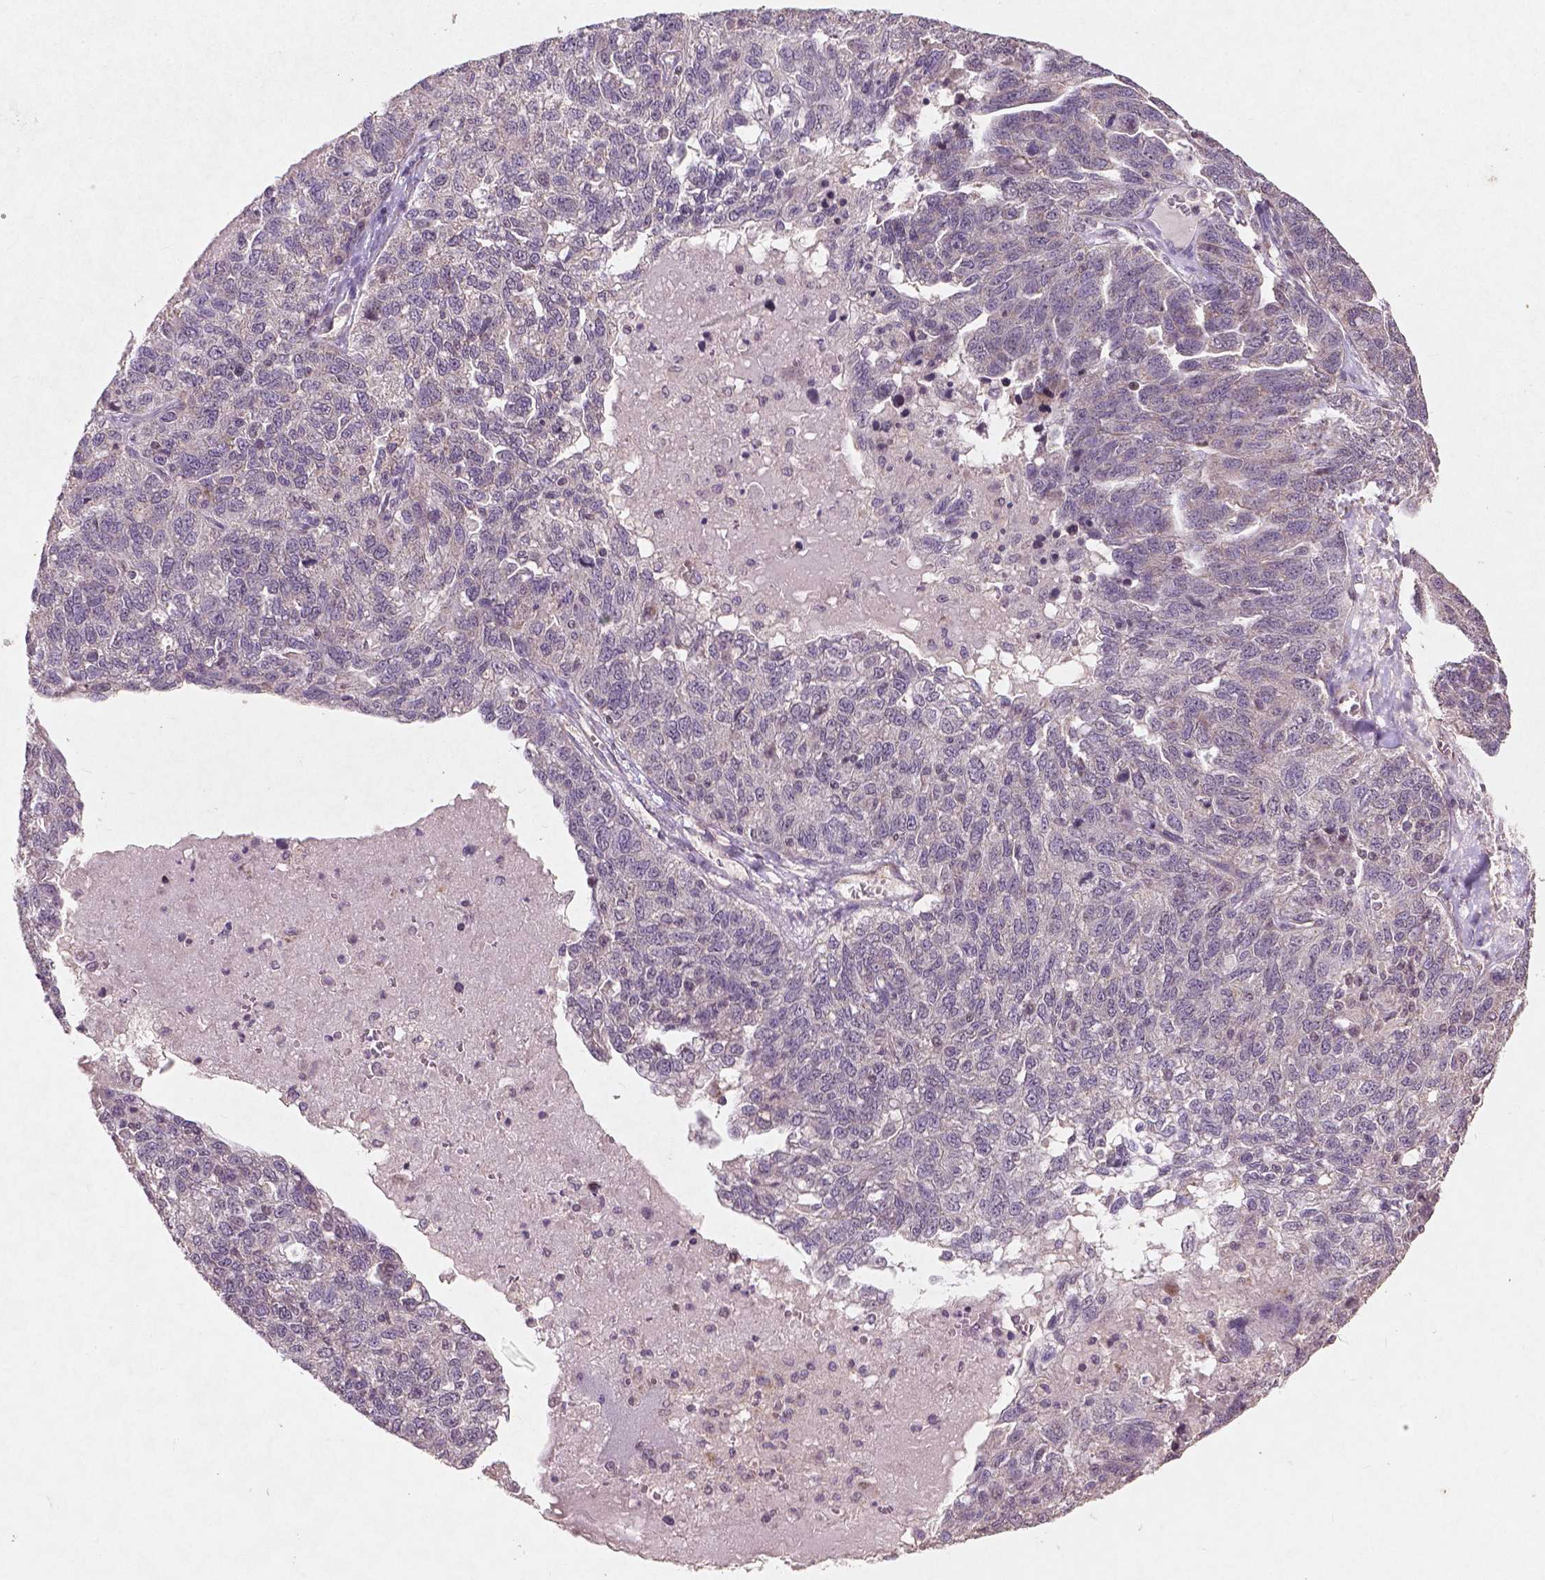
{"staining": {"intensity": "negative", "quantity": "none", "location": "none"}, "tissue": "ovarian cancer", "cell_type": "Tumor cells", "image_type": "cancer", "snomed": [{"axis": "morphology", "description": "Cystadenocarcinoma, serous, NOS"}, {"axis": "topography", "description": "Ovary"}], "caption": "Tumor cells are negative for brown protein staining in ovarian serous cystadenocarcinoma.", "gene": "SMAD2", "patient": {"sex": "female", "age": 71}}